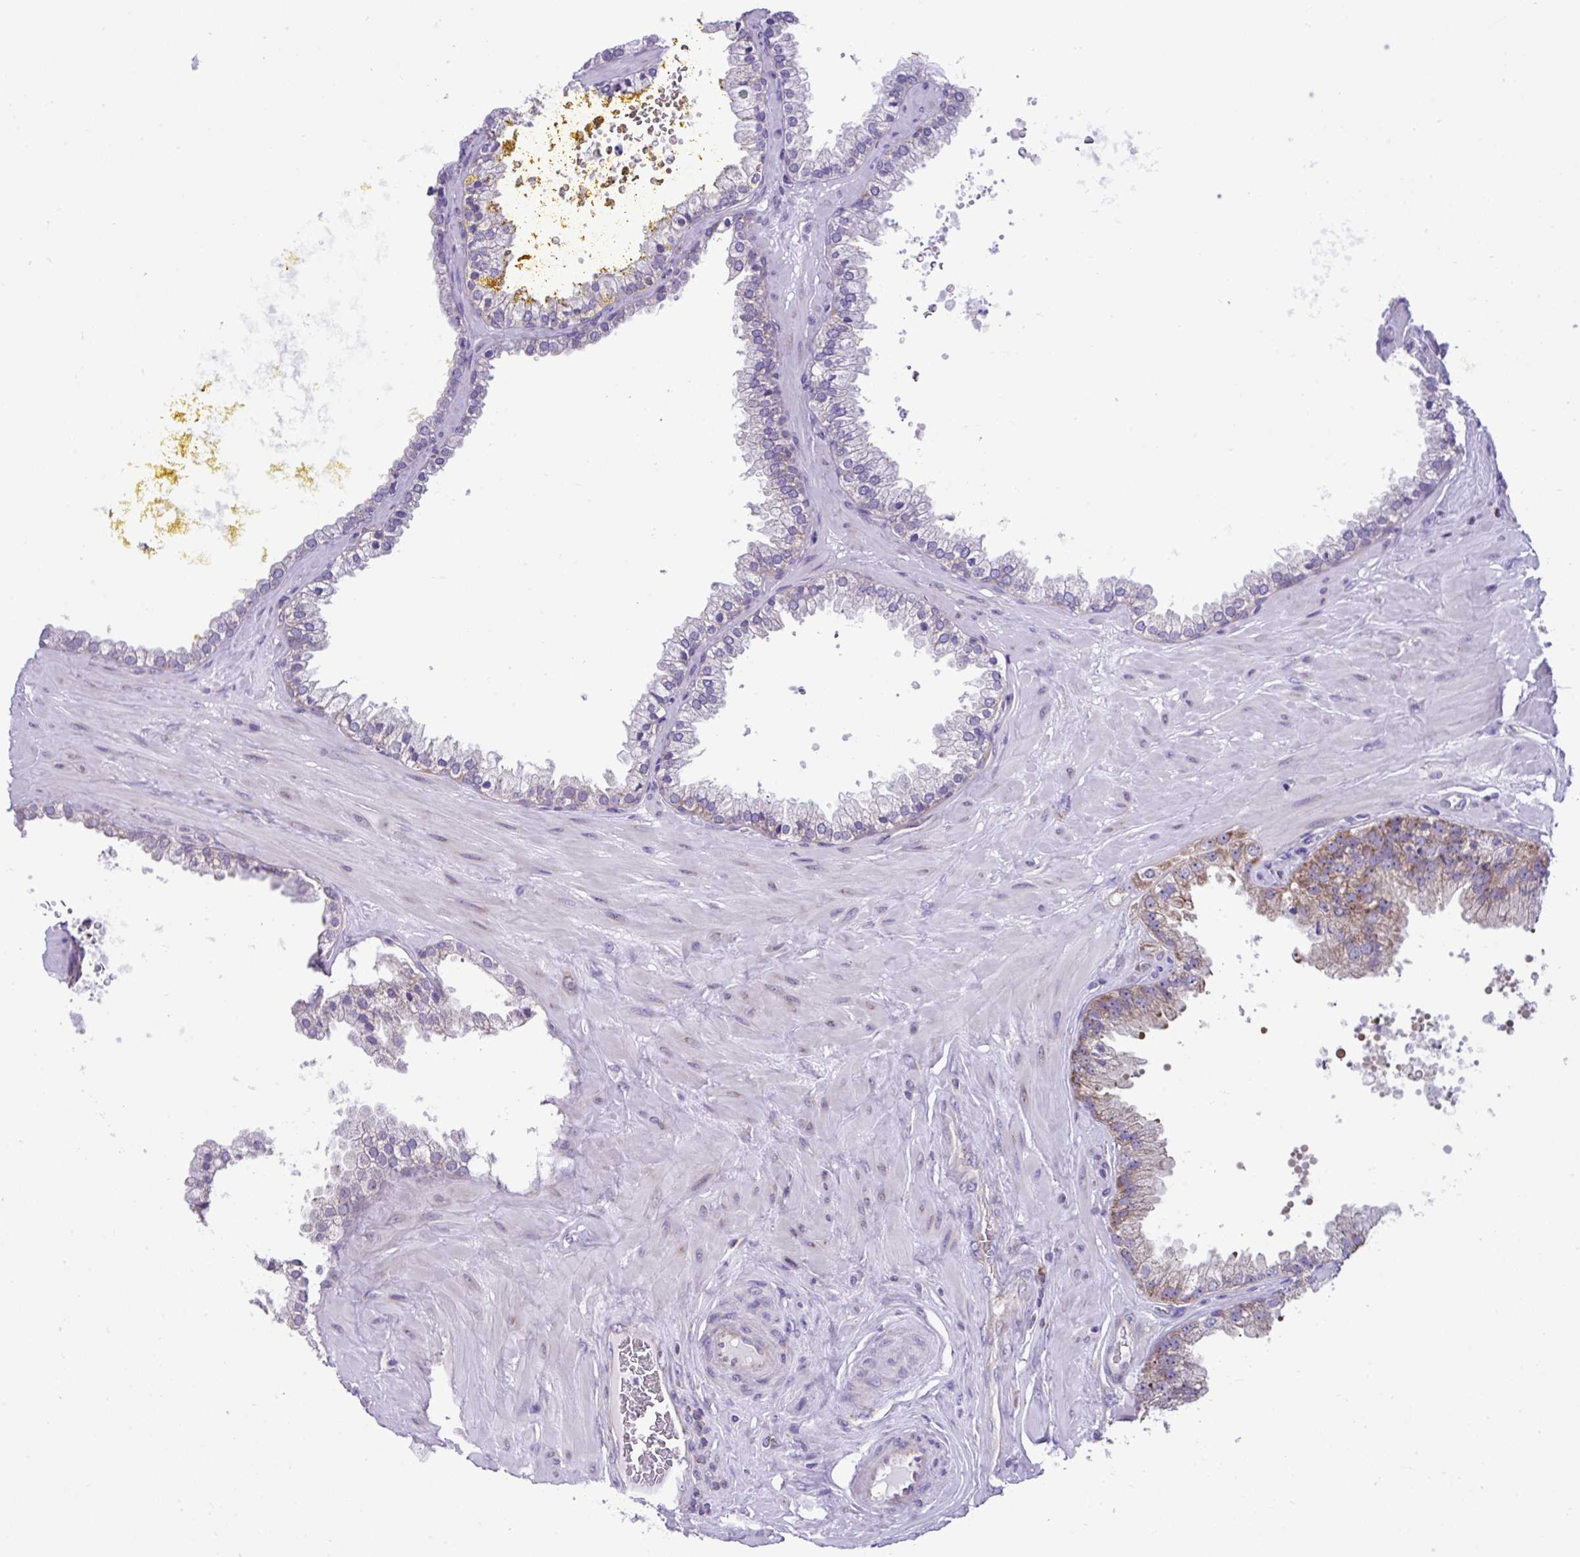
{"staining": {"intensity": "strong", "quantity": "25%-75%", "location": "cytoplasmic/membranous"}, "tissue": "prostate cancer", "cell_type": "Tumor cells", "image_type": "cancer", "snomed": [{"axis": "morphology", "description": "Adenocarcinoma, High grade"}, {"axis": "topography", "description": "Prostate"}], "caption": "This micrograph demonstrates immunohistochemistry staining of adenocarcinoma (high-grade) (prostate), with high strong cytoplasmic/membranous expression in approximately 25%-75% of tumor cells.", "gene": "RPL7", "patient": {"sex": "male", "age": 66}}